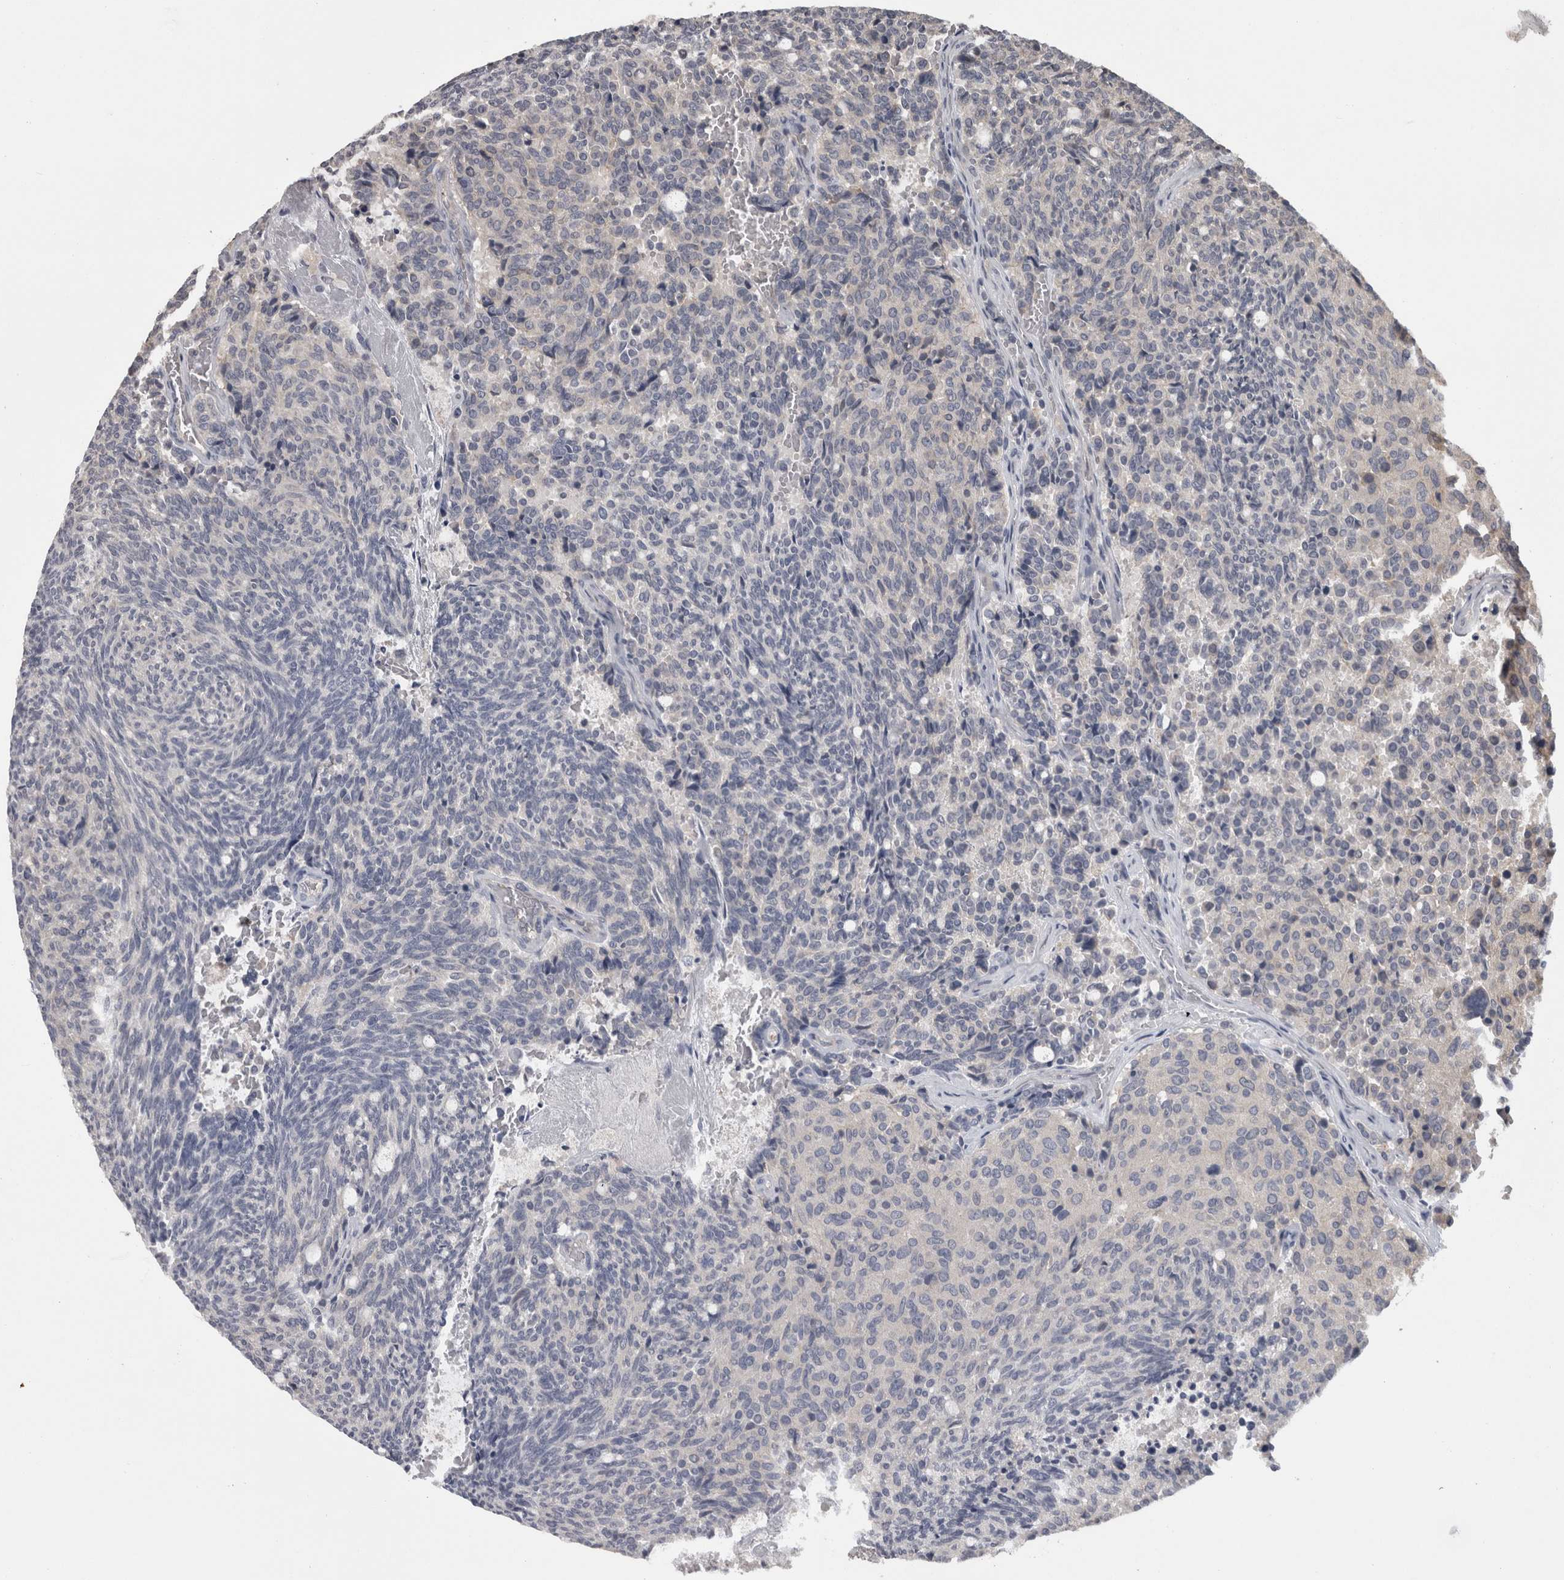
{"staining": {"intensity": "negative", "quantity": "none", "location": "none"}, "tissue": "carcinoid", "cell_type": "Tumor cells", "image_type": "cancer", "snomed": [{"axis": "morphology", "description": "Carcinoid, malignant, NOS"}, {"axis": "topography", "description": "Pancreas"}], "caption": "An image of human carcinoid (malignant) is negative for staining in tumor cells.", "gene": "PON3", "patient": {"sex": "female", "age": 54}}